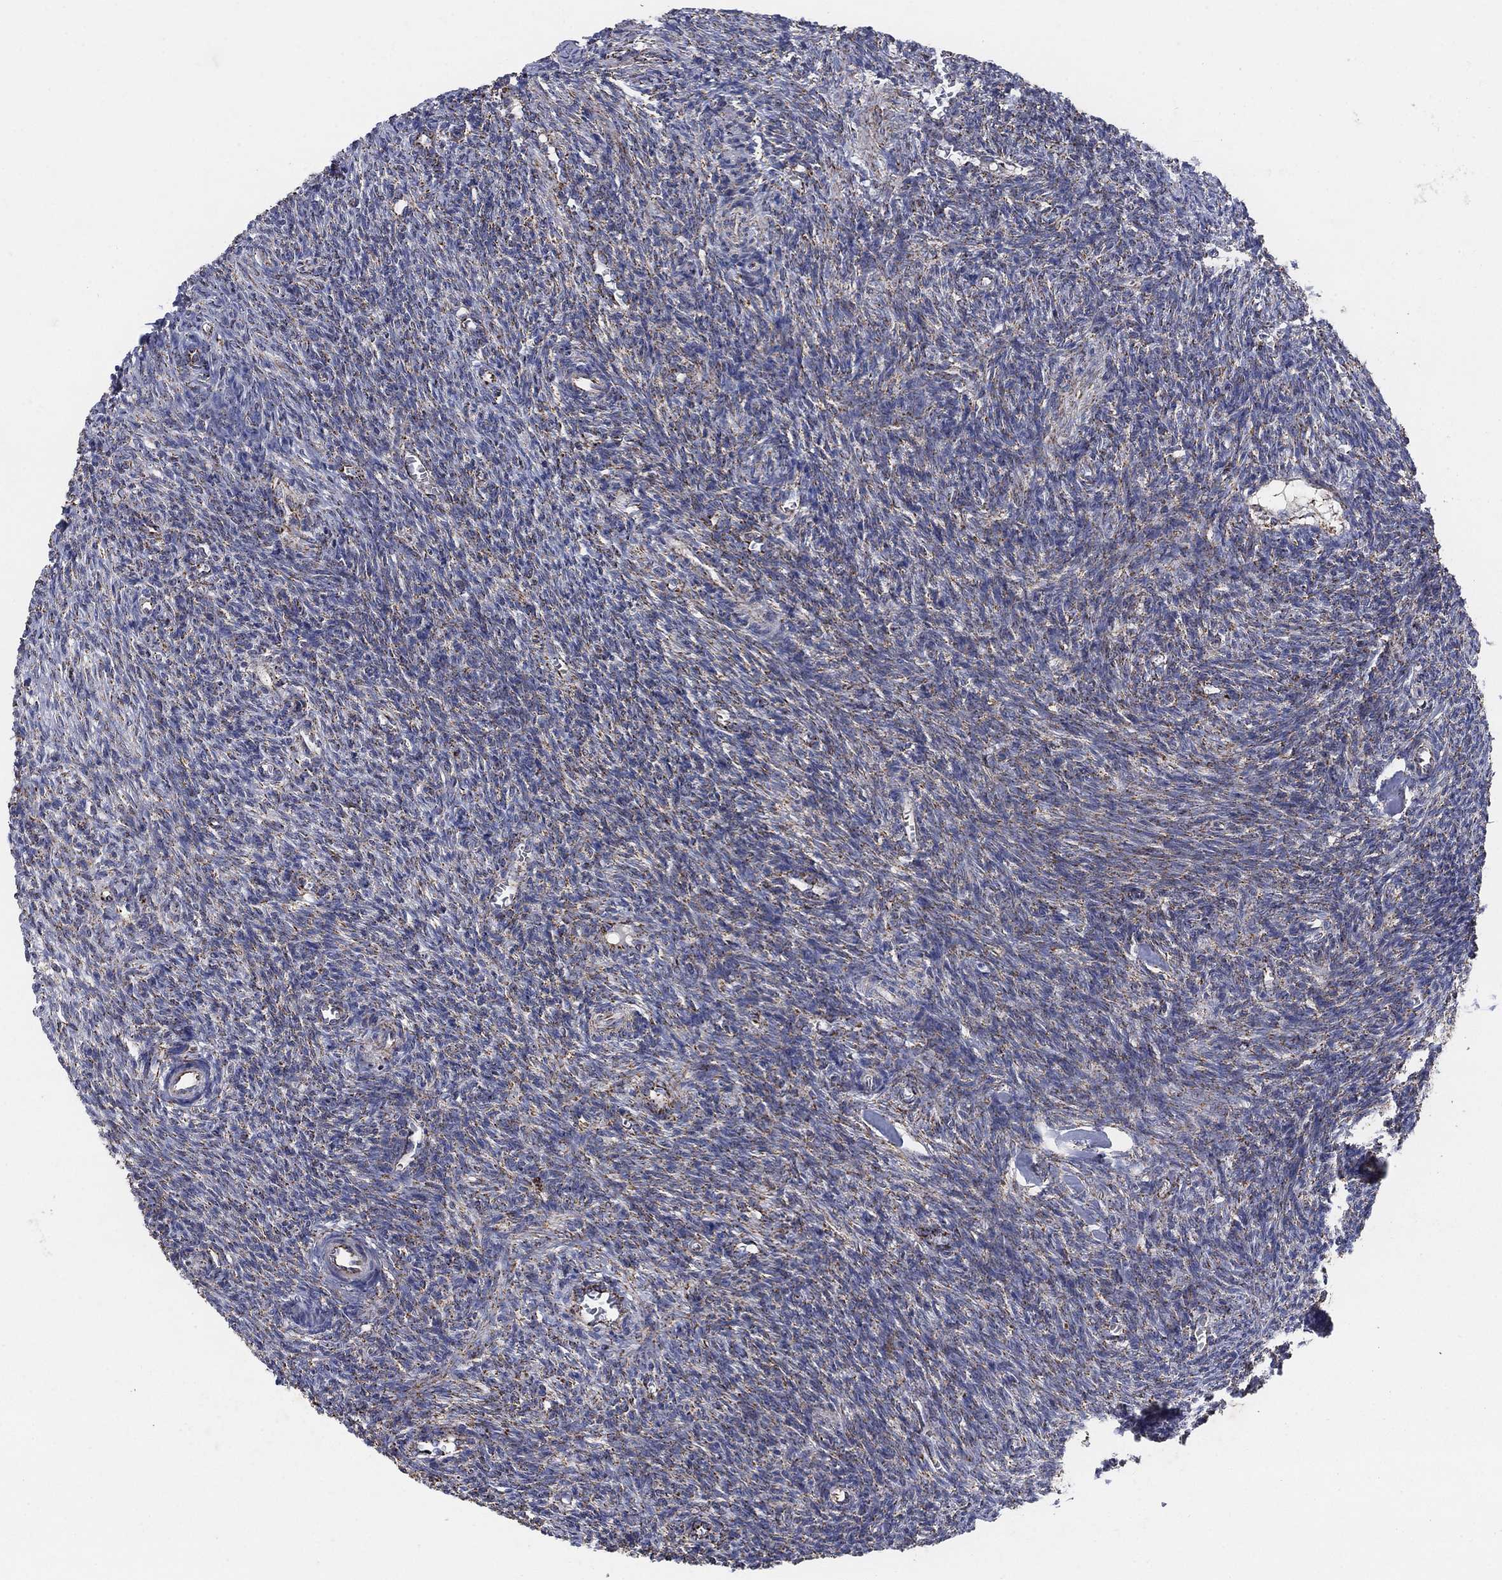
{"staining": {"intensity": "moderate", "quantity": "25%-75%", "location": "cytoplasmic/membranous"}, "tissue": "ovary", "cell_type": "Follicle cells", "image_type": "normal", "snomed": [{"axis": "morphology", "description": "Normal tissue, NOS"}, {"axis": "topography", "description": "Ovary"}], "caption": "Protein expression analysis of benign human ovary reveals moderate cytoplasmic/membranous expression in approximately 25%-75% of follicle cells. The staining was performed using DAB to visualize the protein expression in brown, while the nuclei were stained in blue with hematoxylin (Magnification: 20x).", "gene": "PNPLA2", "patient": {"sex": "female", "age": 27}}